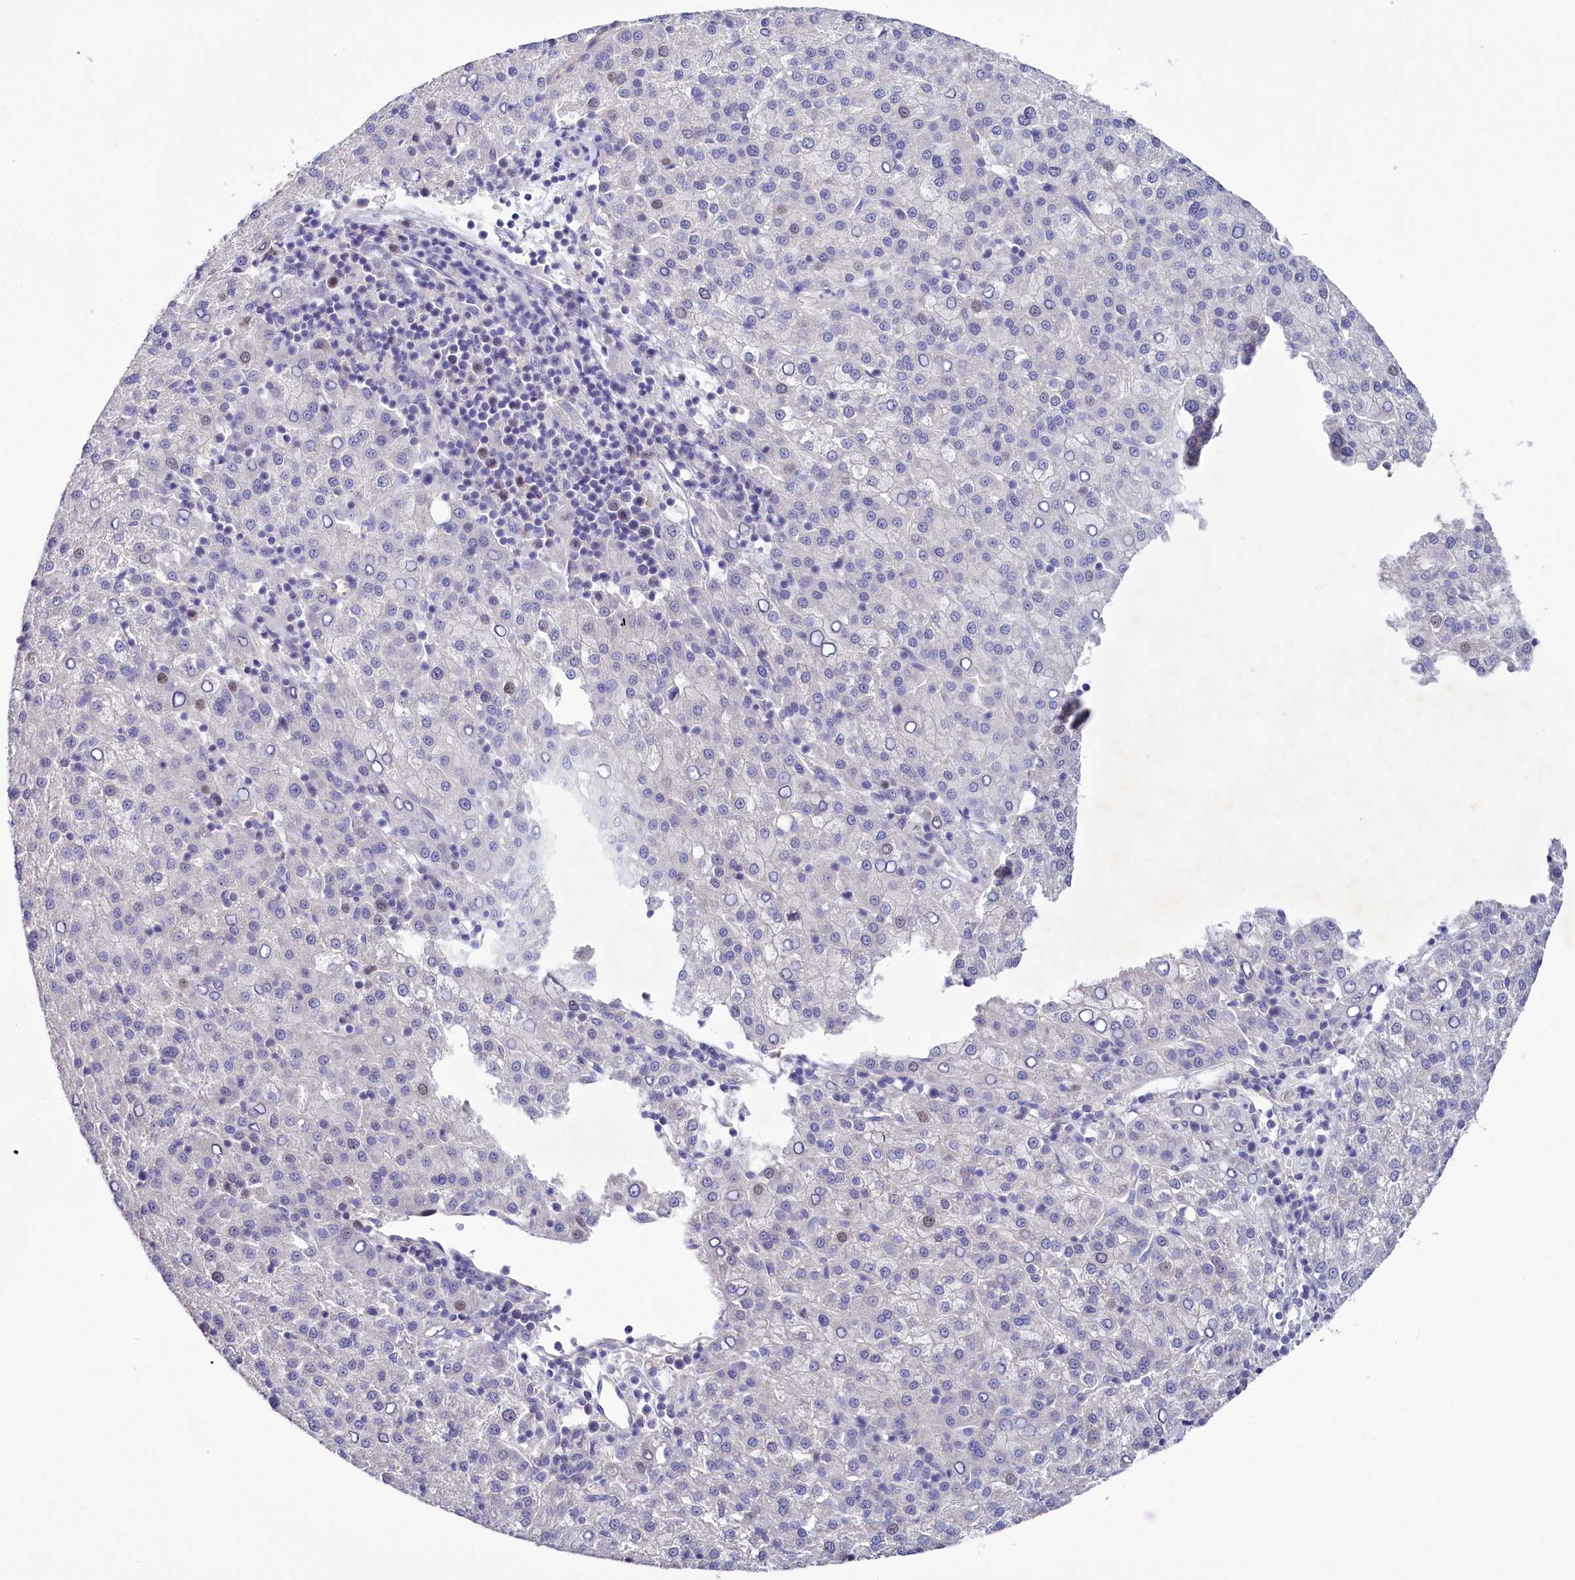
{"staining": {"intensity": "moderate", "quantity": "<25%", "location": "nuclear"}, "tissue": "liver cancer", "cell_type": "Tumor cells", "image_type": "cancer", "snomed": [{"axis": "morphology", "description": "Carcinoma, Hepatocellular, NOS"}, {"axis": "topography", "description": "Liver"}], "caption": "A low amount of moderate nuclear positivity is present in about <25% of tumor cells in liver hepatocellular carcinoma tissue.", "gene": "FAM111B", "patient": {"sex": "female", "age": 58}}